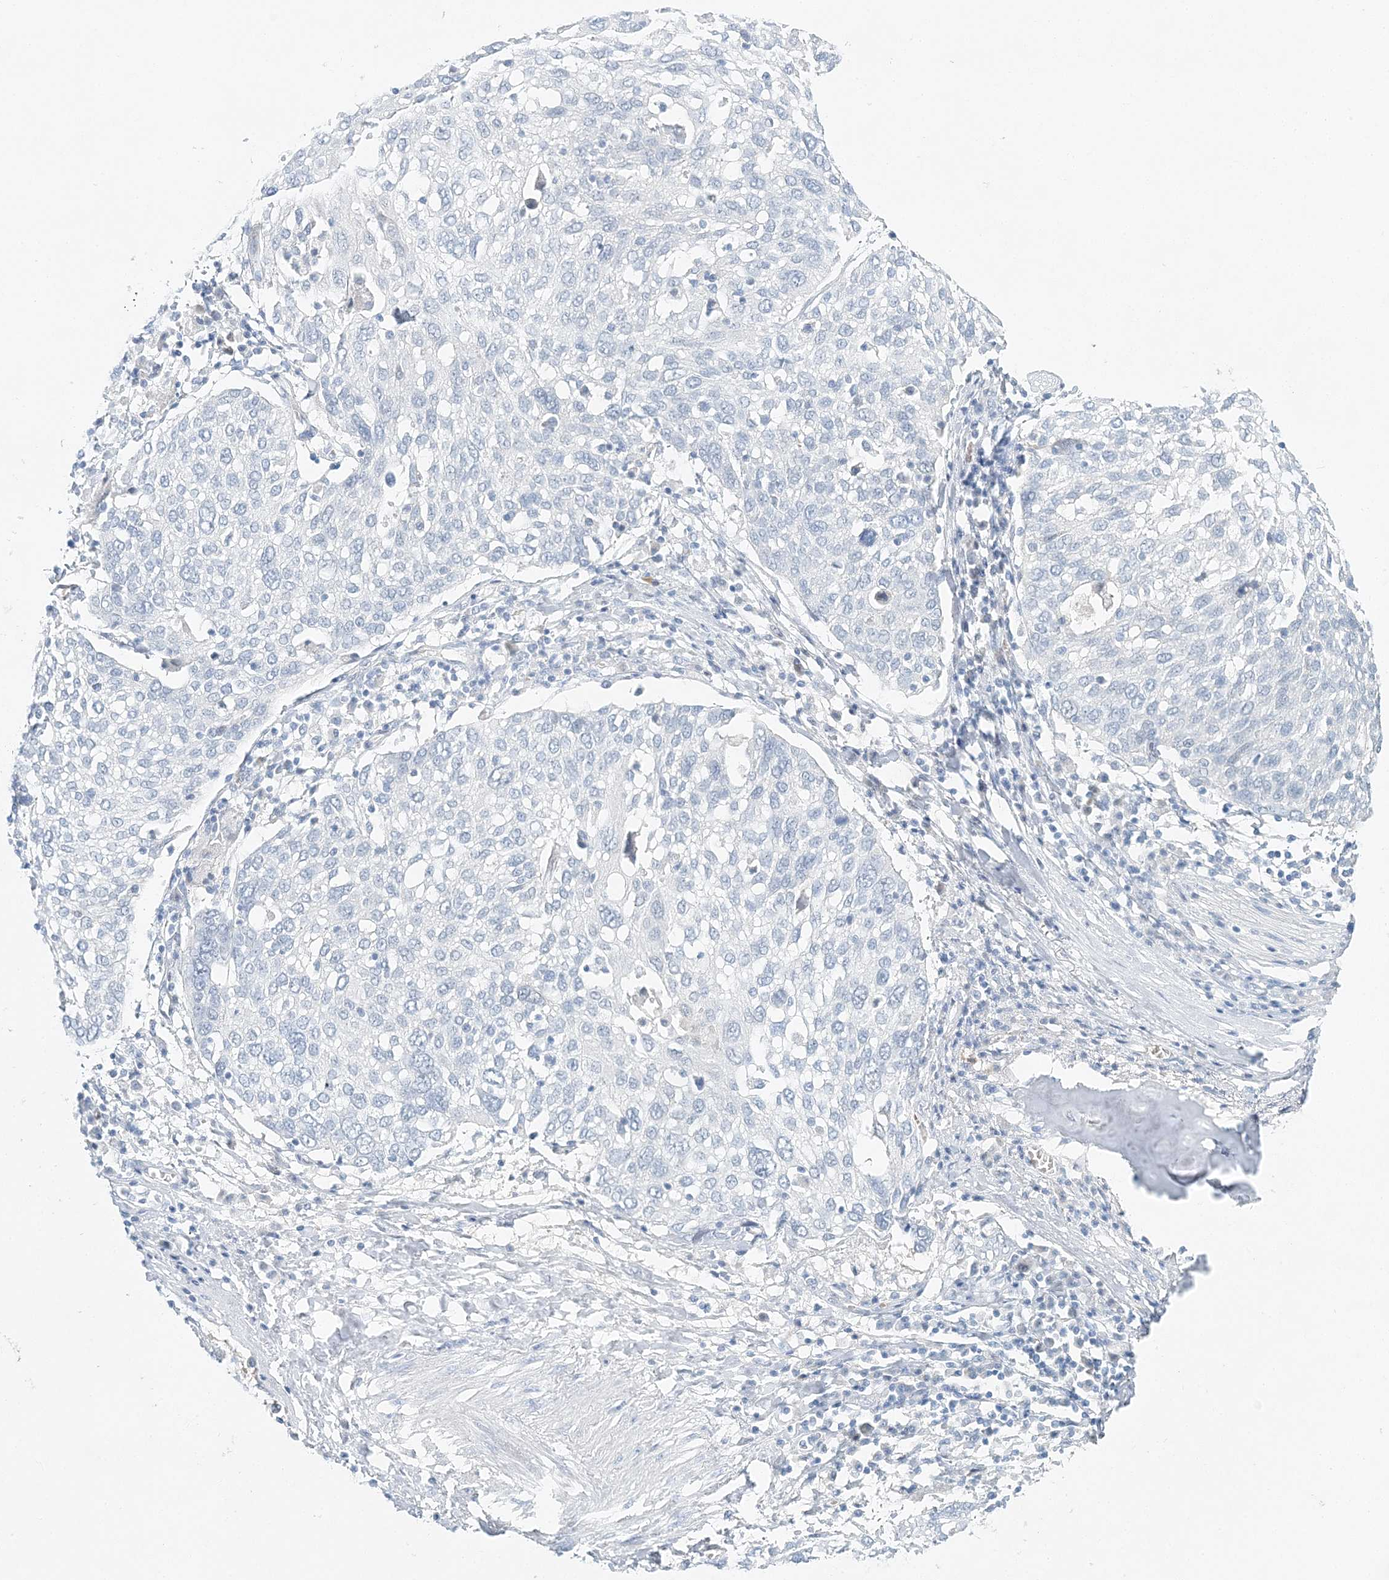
{"staining": {"intensity": "negative", "quantity": "none", "location": "none"}, "tissue": "lung cancer", "cell_type": "Tumor cells", "image_type": "cancer", "snomed": [{"axis": "morphology", "description": "Squamous cell carcinoma, NOS"}, {"axis": "topography", "description": "Lung"}], "caption": "This micrograph is of squamous cell carcinoma (lung) stained with immunohistochemistry (IHC) to label a protein in brown with the nuclei are counter-stained blue. There is no expression in tumor cells.", "gene": "VILL", "patient": {"sex": "male", "age": 65}}